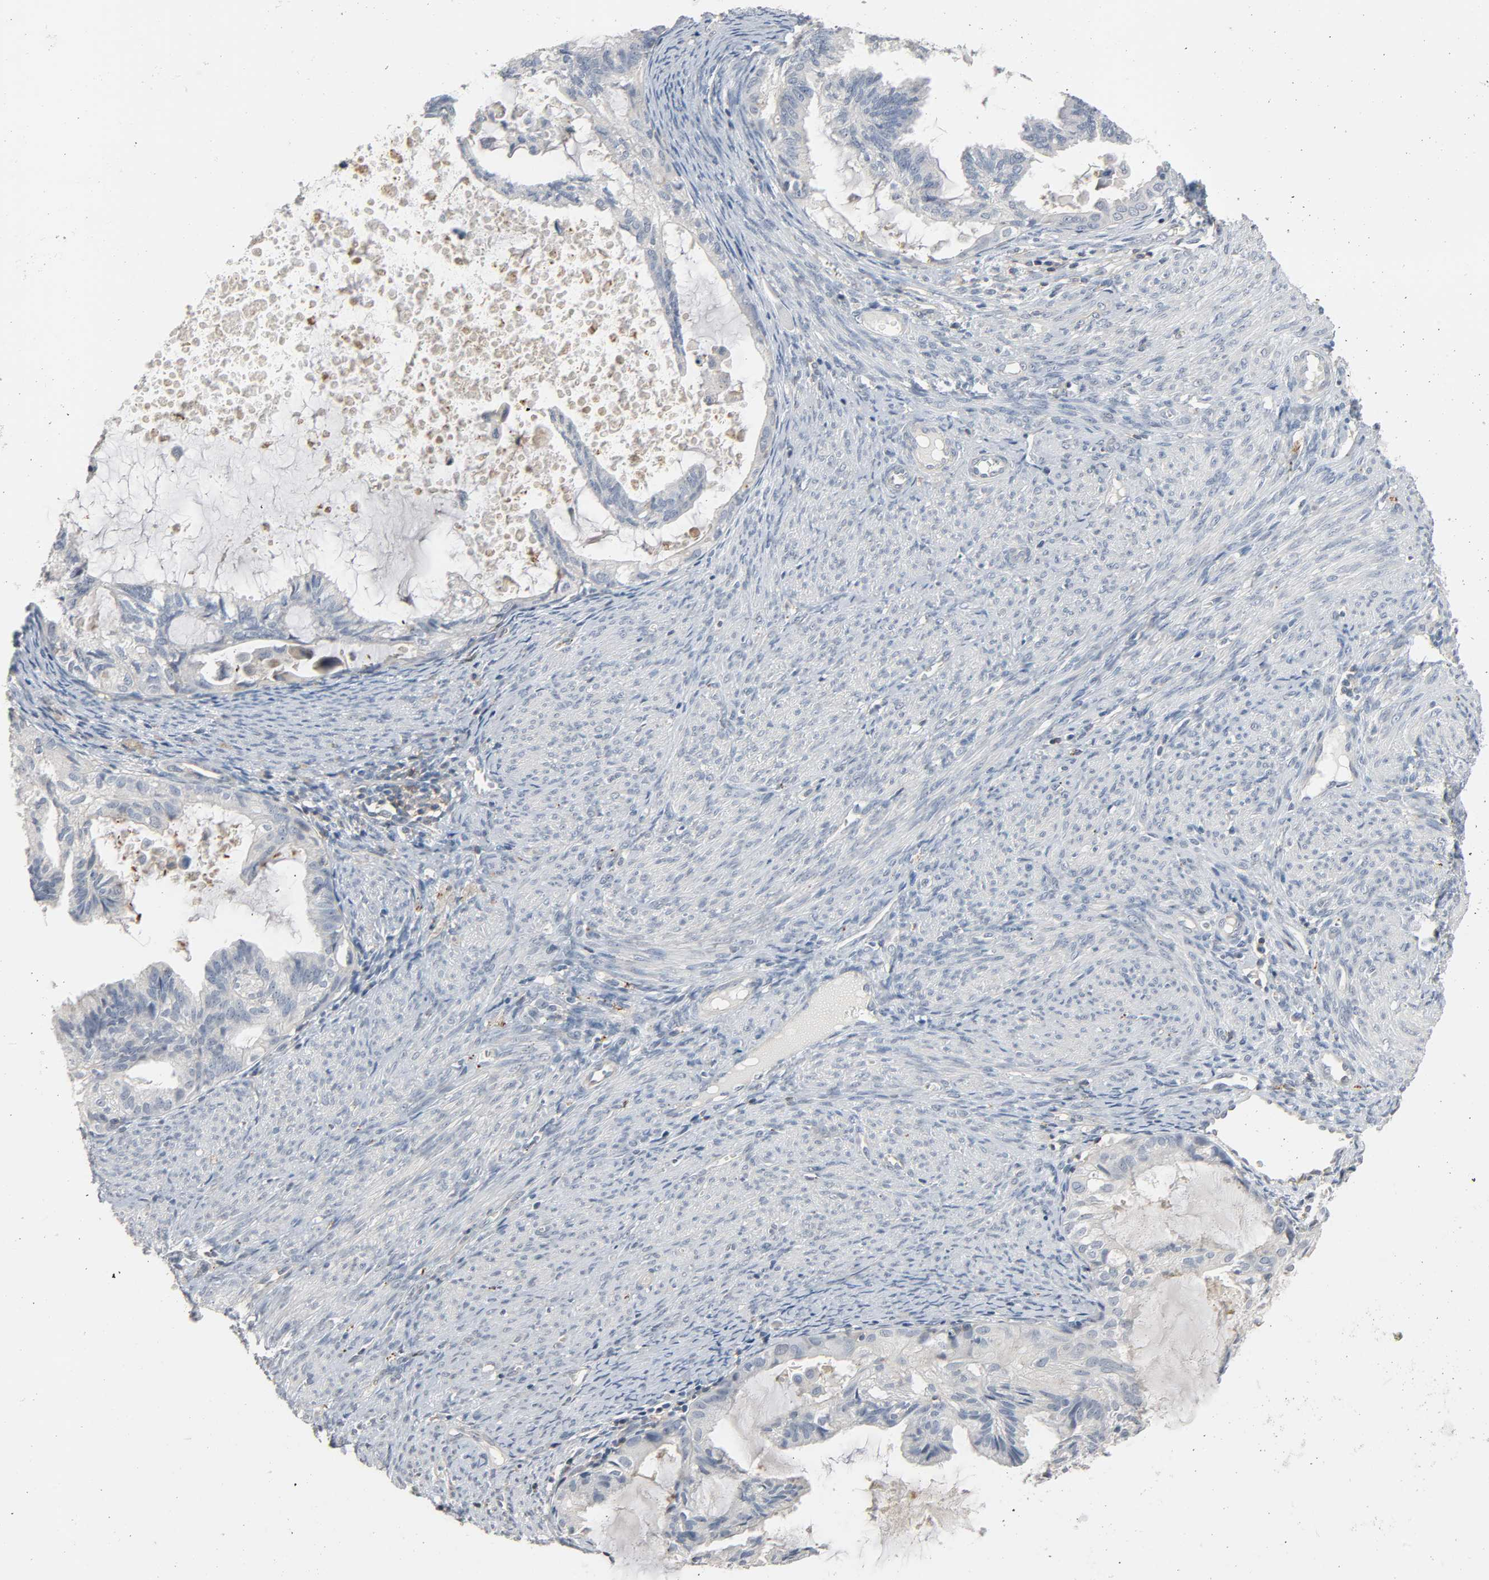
{"staining": {"intensity": "negative", "quantity": "none", "location": "none"}, "tissue": "cervical cancer", "cell_type": "Tumor cells", "image_type": "cancer", "snomed": [{"axis": "morphology", "description": "Normal tissue, NOS"}, {"axis": "morphology", "description": "Adenocarcinoma, NOS"}, {"axis": "topography", "description": "Cervix"}, {"axis": "topography", "description": "Endometrium"}], "caption": "A high-resolution histopathology image shows immunohistochemistry staining of cervical cancer, which reveals no significant staining in tumor cells. (Stains: DAB immunohistochemistry (IHC) with hematoxylin counter stain, Microscopy: brightfield microscopy at high magnification).", "gene": "CD4", "patient": {"sex": "female", "age": 86}}